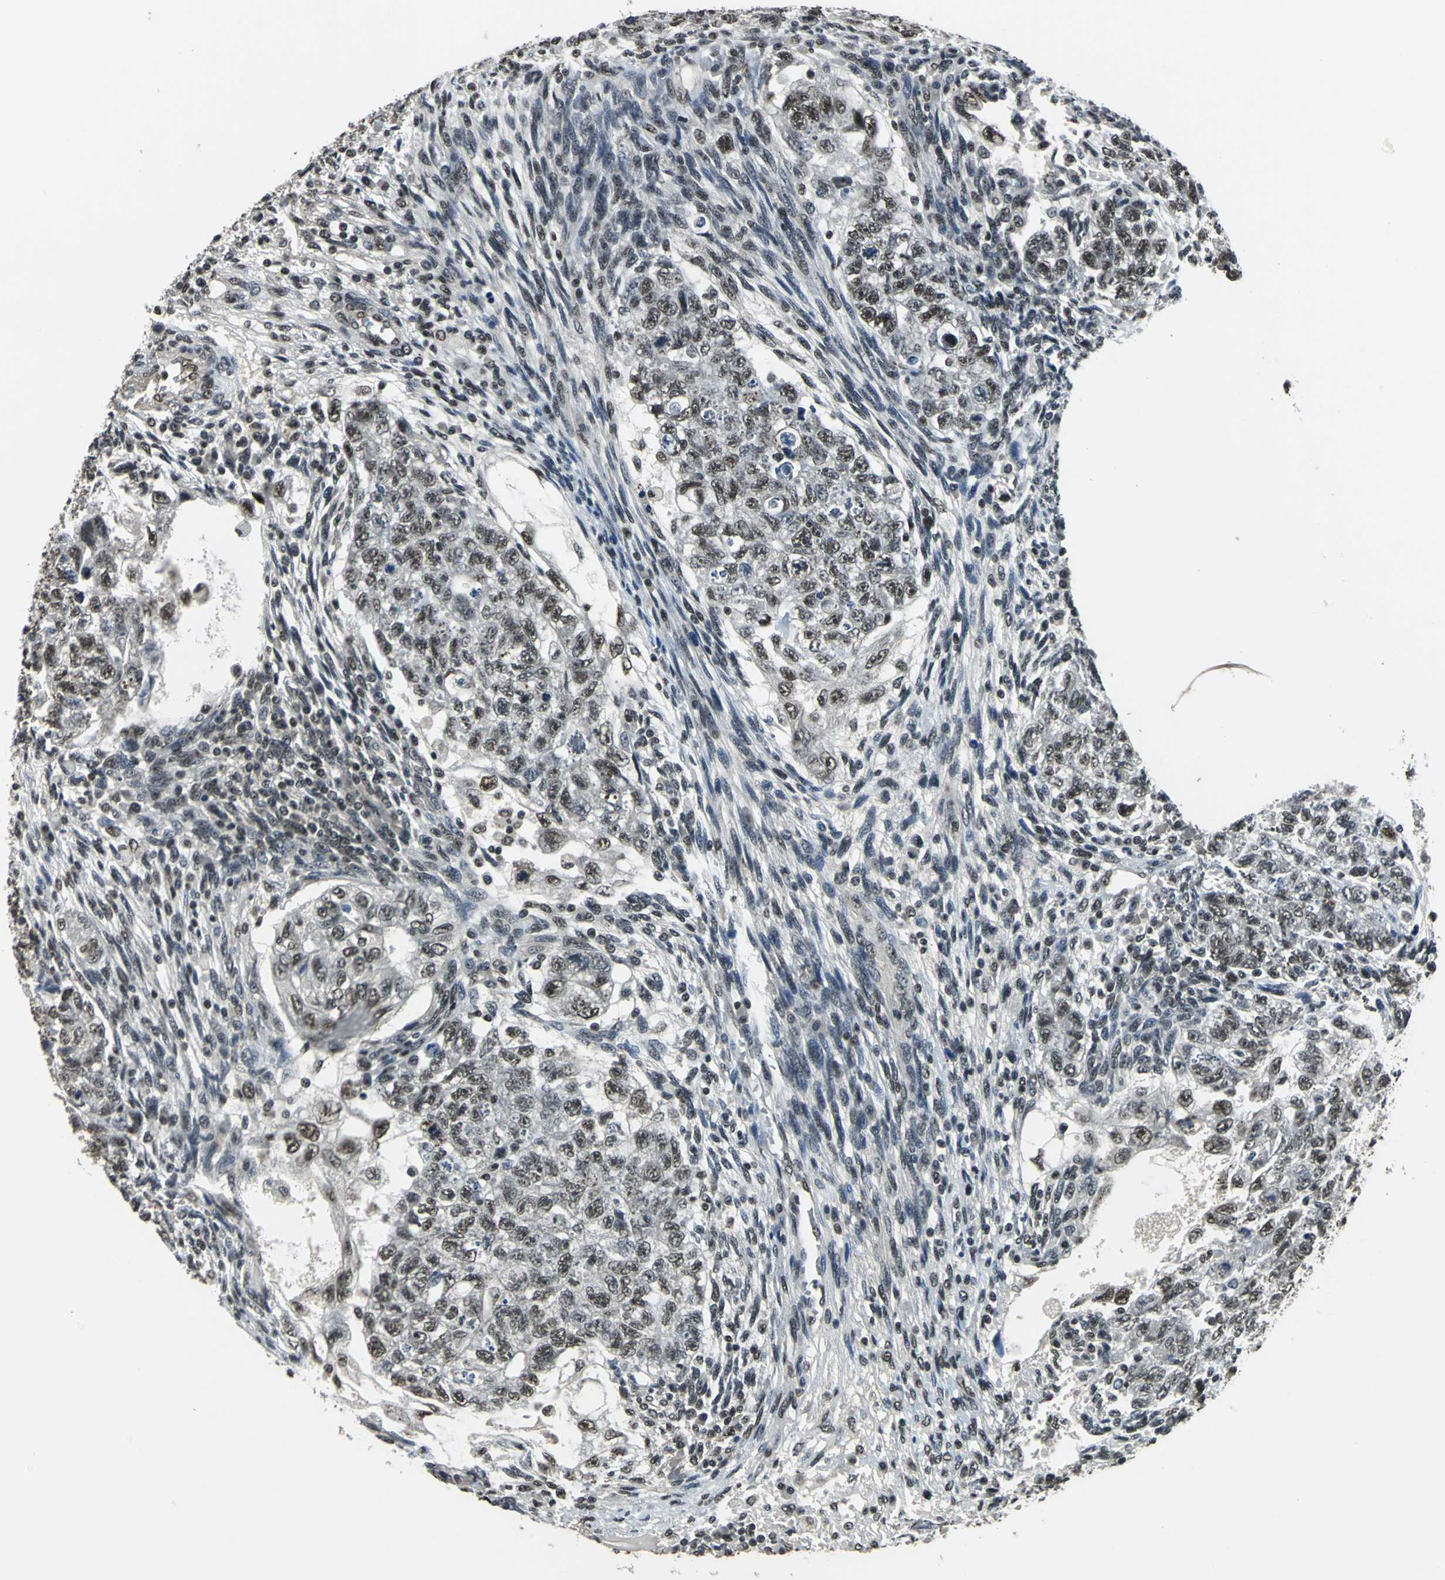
{"staining": {"intensity": "moderate", "quantity": ">75%", "location": "nuclear"}, "tissue": "testis cancer", "cell_type": "Tumor cells", "image_type": "cancer", "snomed": [{"axis": "morphology", "description": "Normal tissue, NOS"}, {"axis": "morphology", "description": "Carcinoma, Embryonal, NOS"}, {"axis": "topography", "description": "Testis"}], "caption": "Embryonal carcinoma (testis) tissue reveals moderate nuclear staining in about >75% of tumor cells (IHC, brightfield microscopy, high magnification).", "gene": "RBM14", "patient": {"sex": "male", "age": 36}}